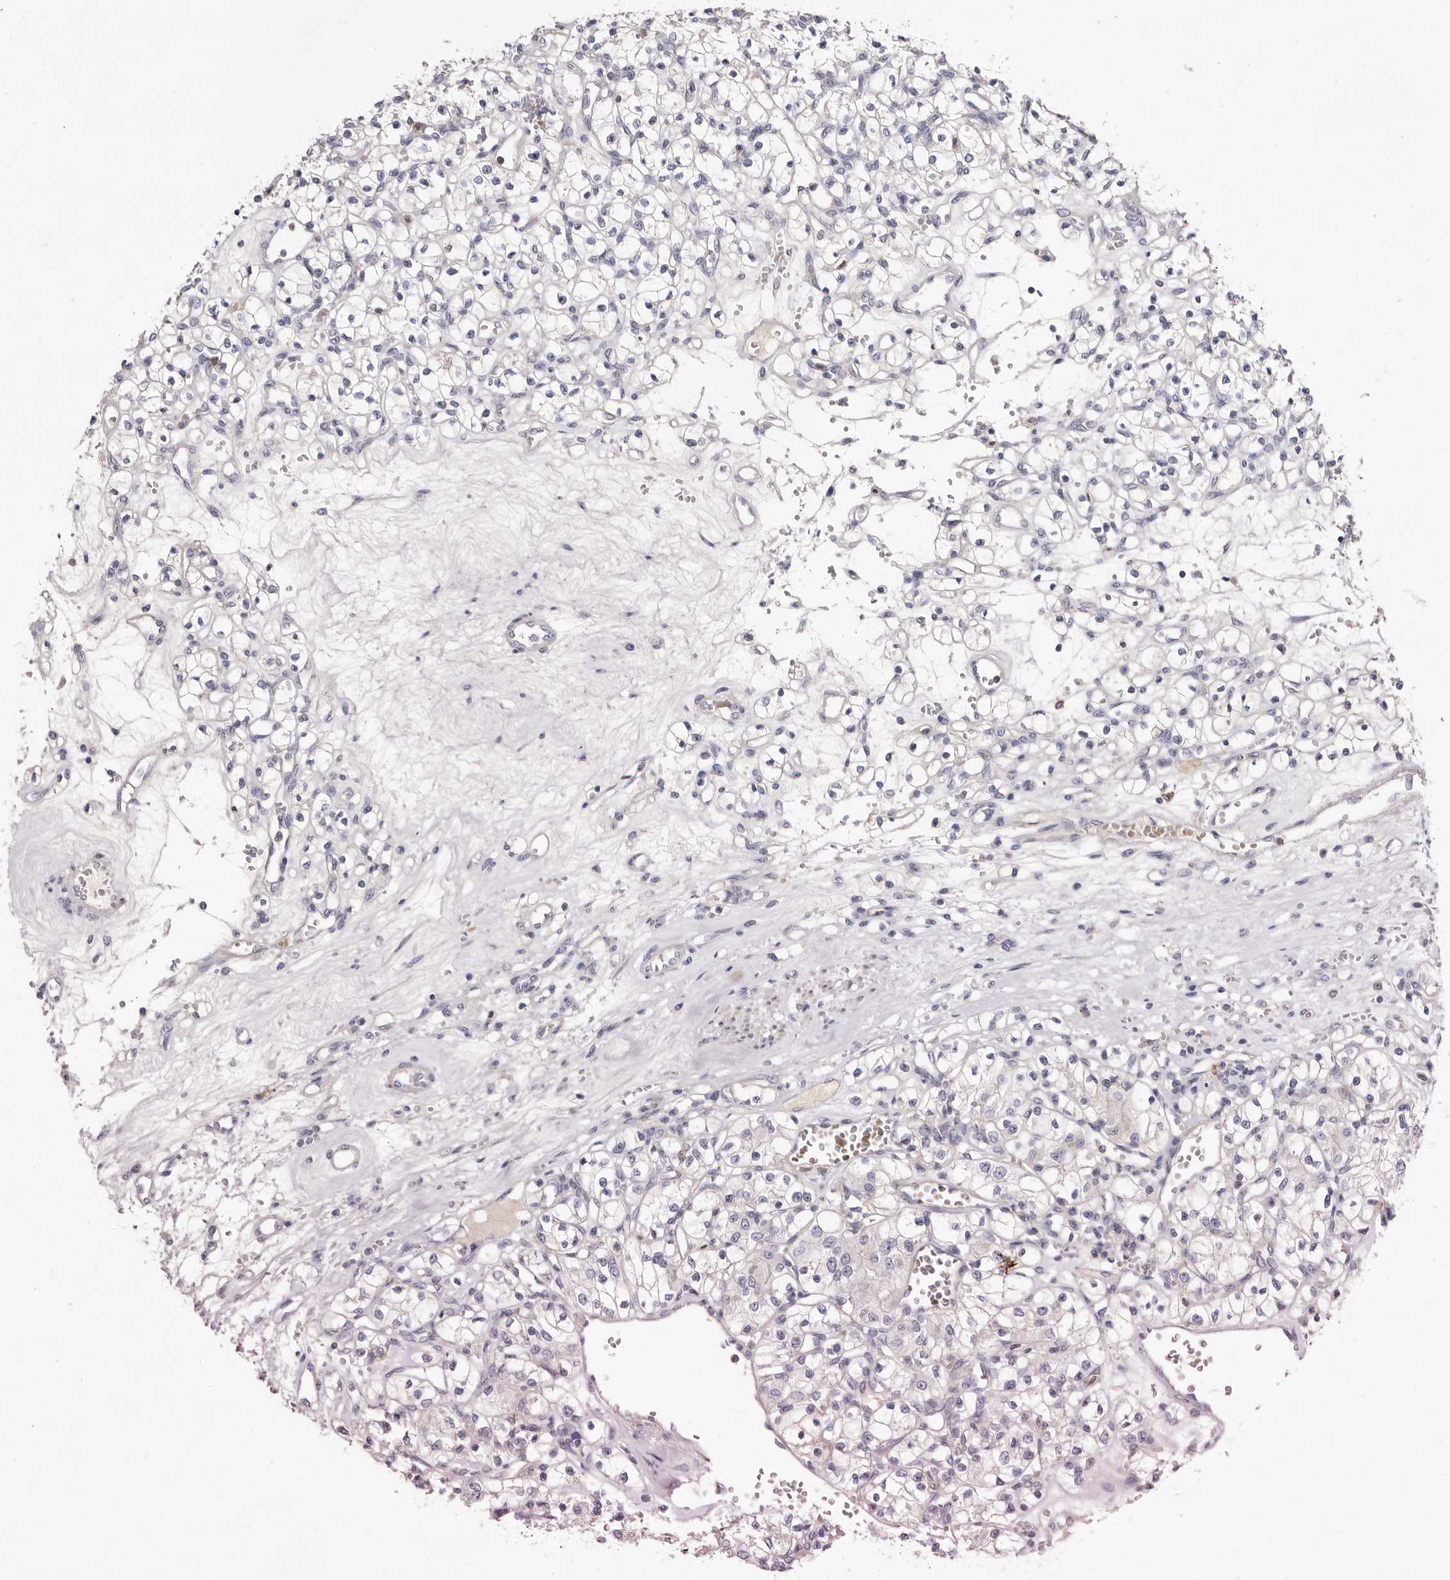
{"staining": {"intensity": "negative", "quantity": "none", "location": "none"}, "tissue": "renal cancer", "cell_type": "Tumor cells", "image_type": "cancer", "snomed": [{"axis": "morphology", "description": "Adenocarcinoma, NOS"}, {"axis": "topography", "description": "Kidney"}], "caption": "Immunohistochemical staining of renal cancer exhibits no significant staining in tumor cells. (DAB (3,3'-diaminobenzidine) IHC, high magnification).", "gene": "S1PR5", "patient": {"sex": "female", "age": 59}}